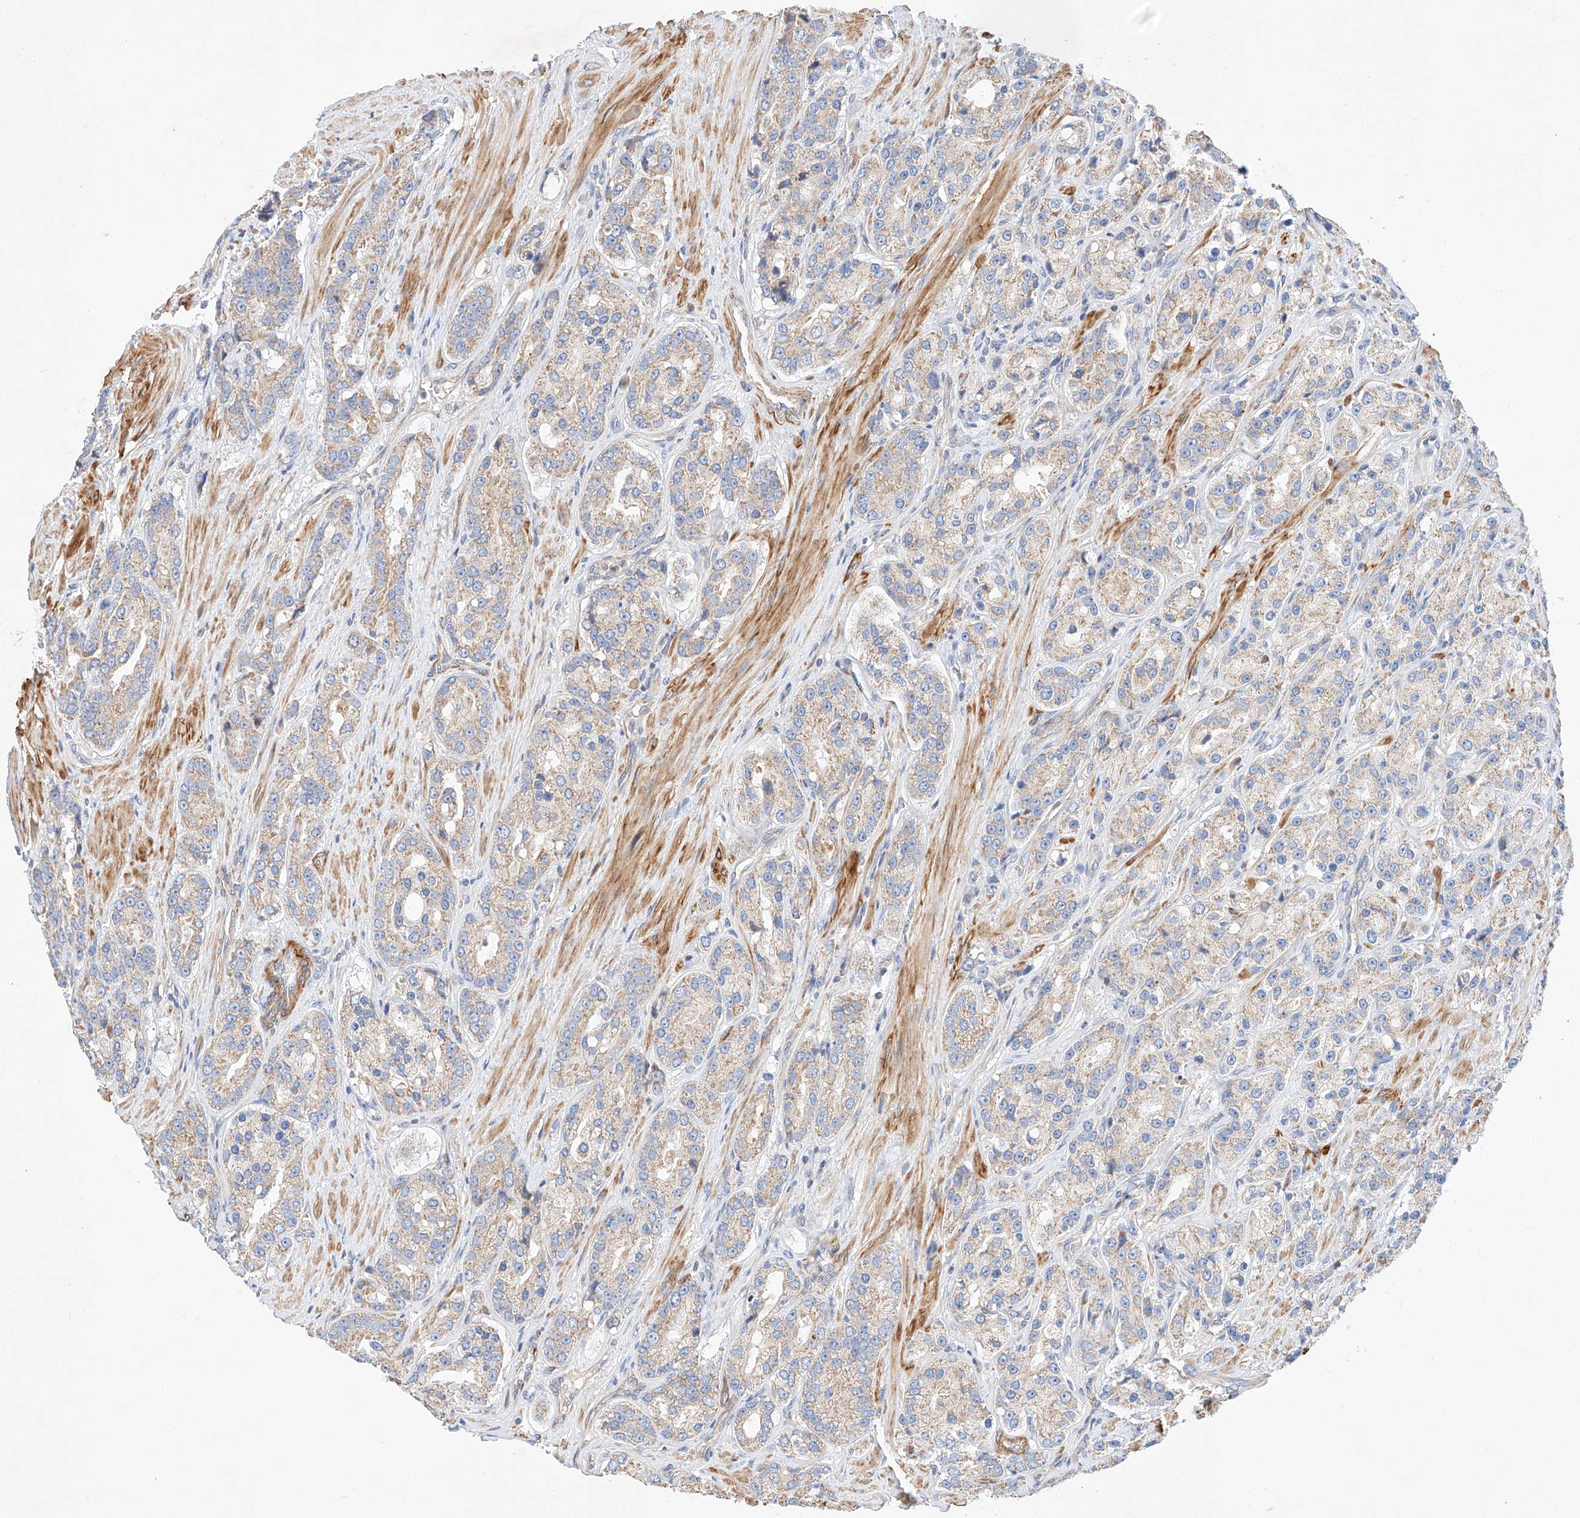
{"staining": {"intensity": "weak", "quantity": ">75%", "location": "cytoplasmic/membranous"}, "tissue": "prostate cancer", "cell_type": "Tumor cells", "image_type": "cancer", "snomed": [{"axis": "morphology", "description": "Adenocarcinoma, High grade"}, {"axis": "topography", "description": "Prostate"}], "caption": "The image reveals immunohistochemical staining of prostate cancer. There is weak cytoplasmic/membranous expression is appreciated in about >75% of tumor cells.", "gene": "C6orf118", "patient": {"sex": "male", "age": 60}}